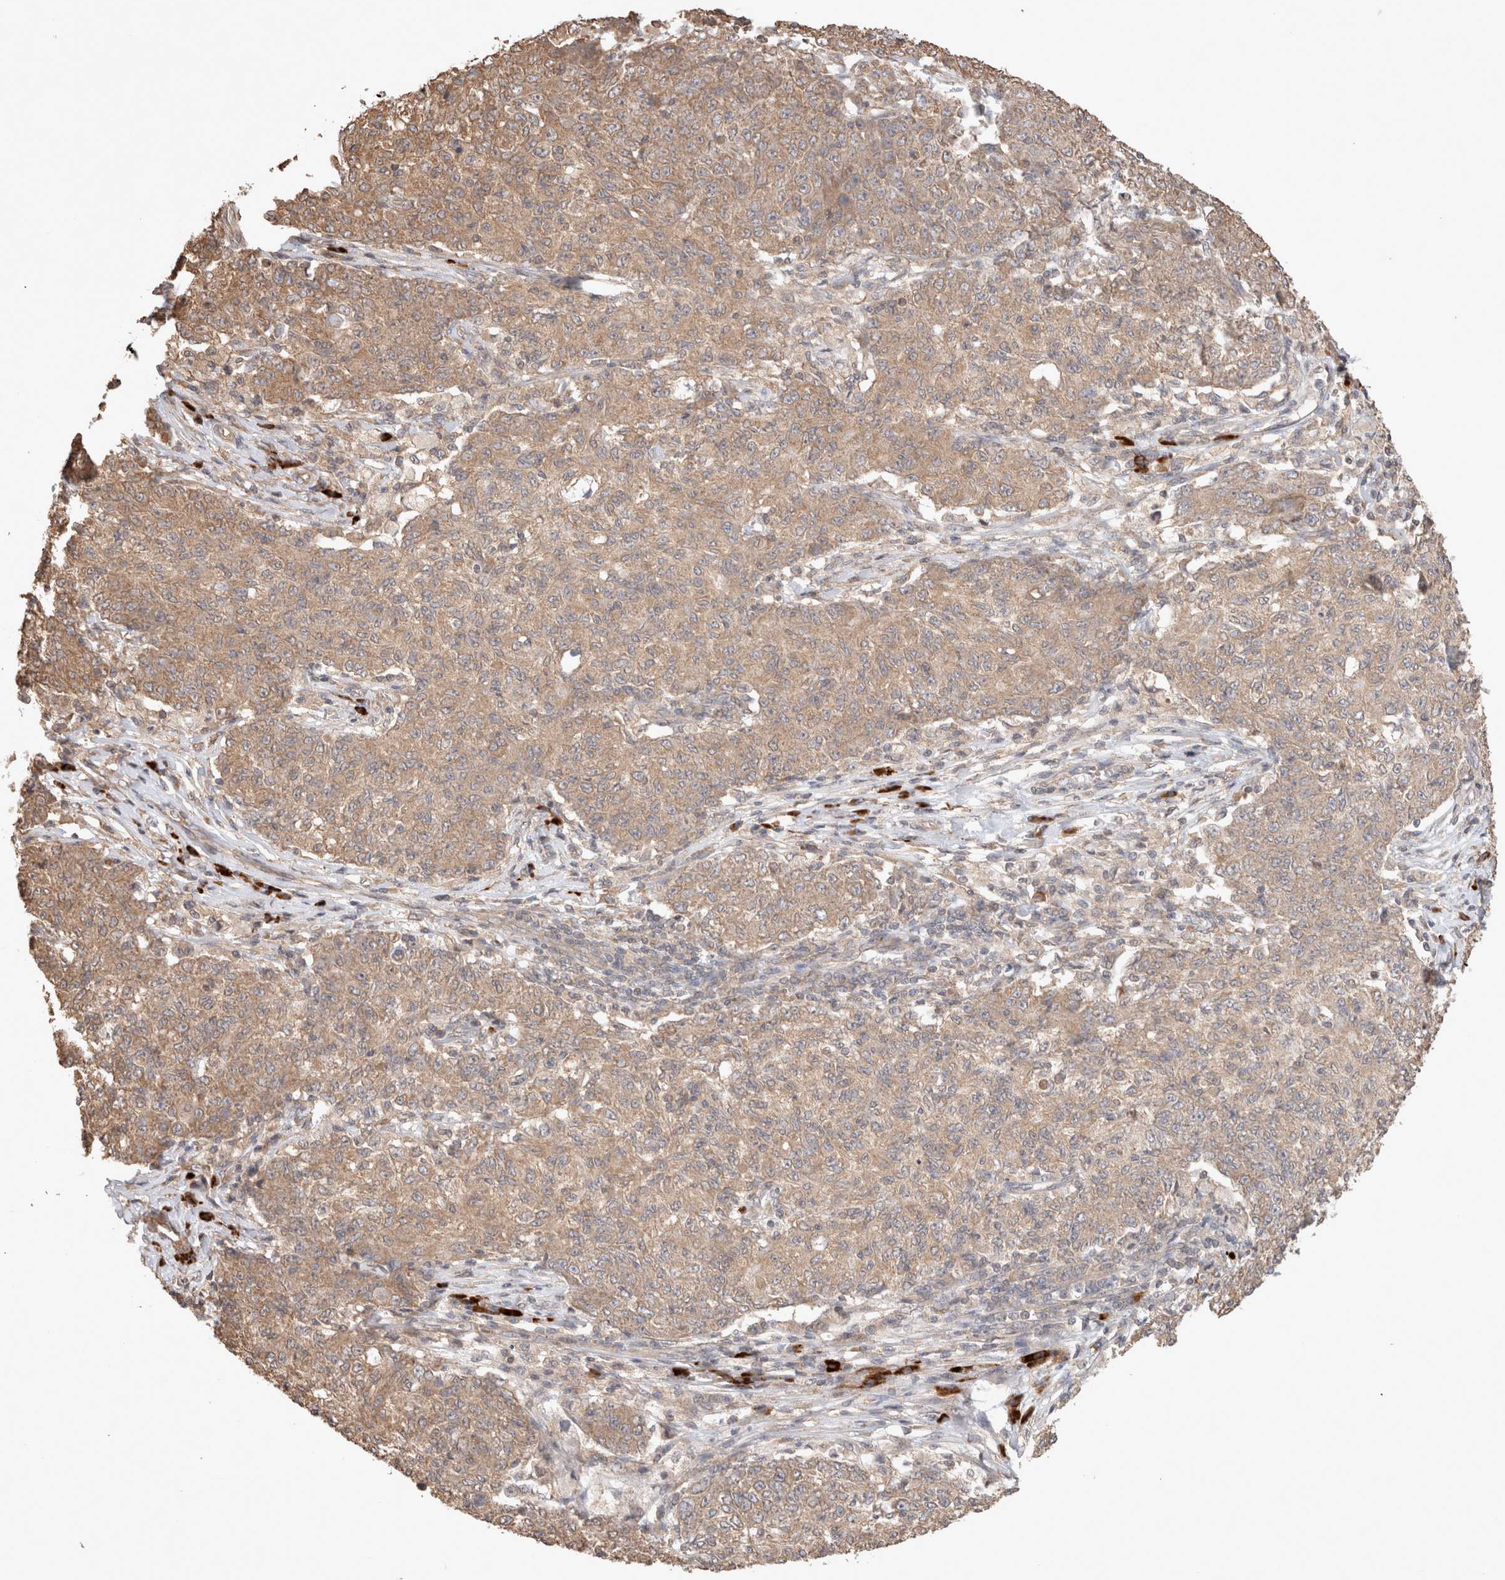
{"staining": {"intensity": "moderate", "quantity": ">75%", "location": "cytoplasmic/membranous"}, "tissue": "ovarian cancer", "cell_type": "Tumor cells", "image_type": "cancer", "snomed": [{"axis": "morphology", "description": "Carcinoma, endometroid"}, {"axis": "topography", "description": "Ovary"}], "caption": "Immunohistochemistry (IHC) micrograph of human ovarian cancer stained for a protein (brown), which shows medium levels of moderate cytoplasmic/membranous expression in approximately >75% of tumor cells.", "gene": "HROB", "patient": {"sex": "female", "age": 42}}